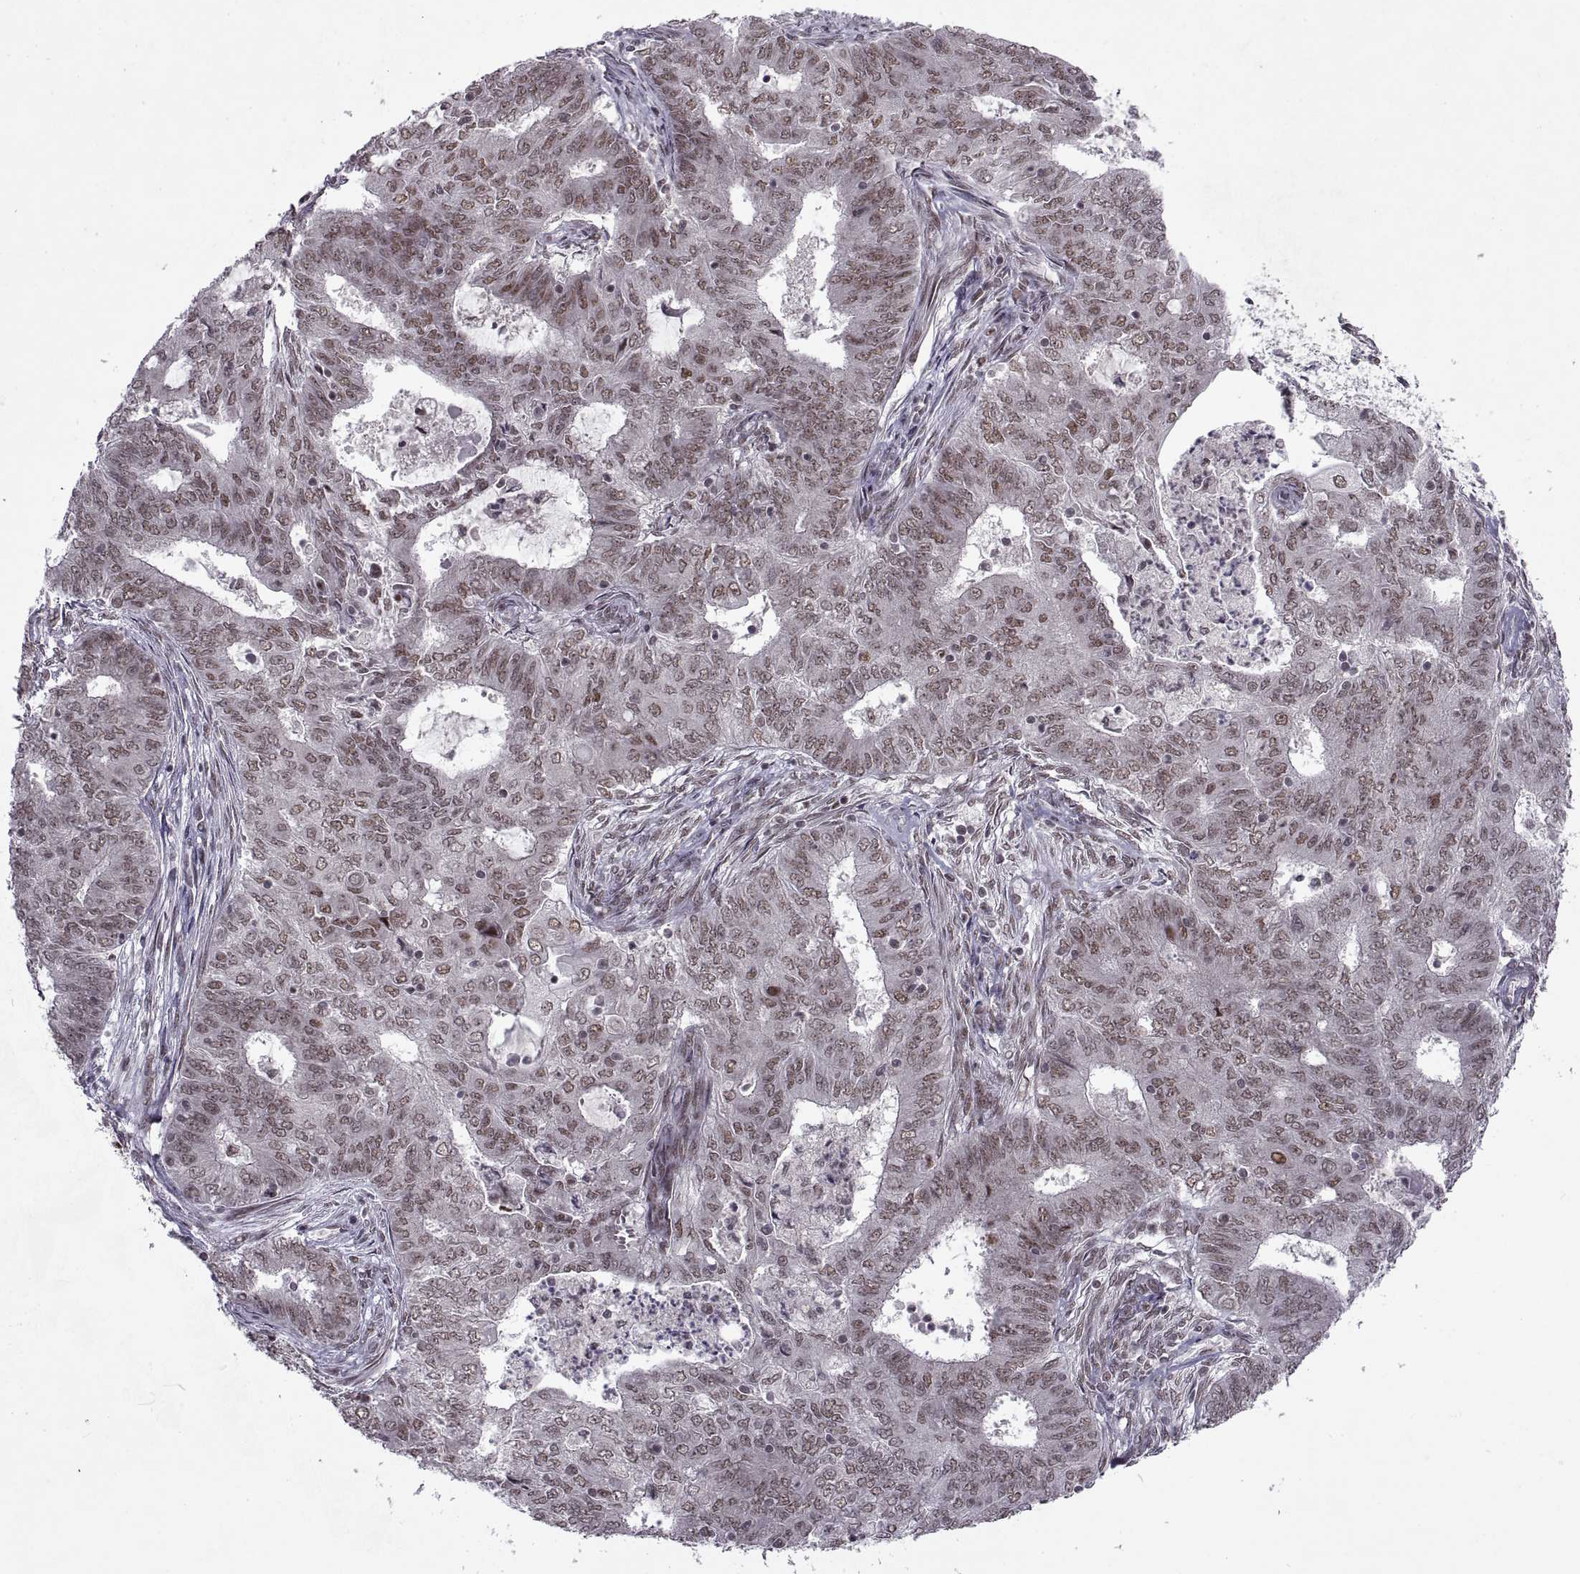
{"staining": {"intensity": "moderate", "quantity": "25%-75%", "location": "nuclear"}, "tissue": "endometrial cancer", "cell_type": "Tumor cells", "image_type": "cancer", "snomed": [{"axis": "morphology", "description": "Adenocarcinoma, NOS"}, {"axis": "topography", "description": "Endometrium"}], "caption": "Protein expression analysis of endometrial adenocarcinoma displays moderate nuclear positivity in about 25%-75% of tumor cells.", "gene": "MT1E", "patient": {"sex": "female", "age": 62}}